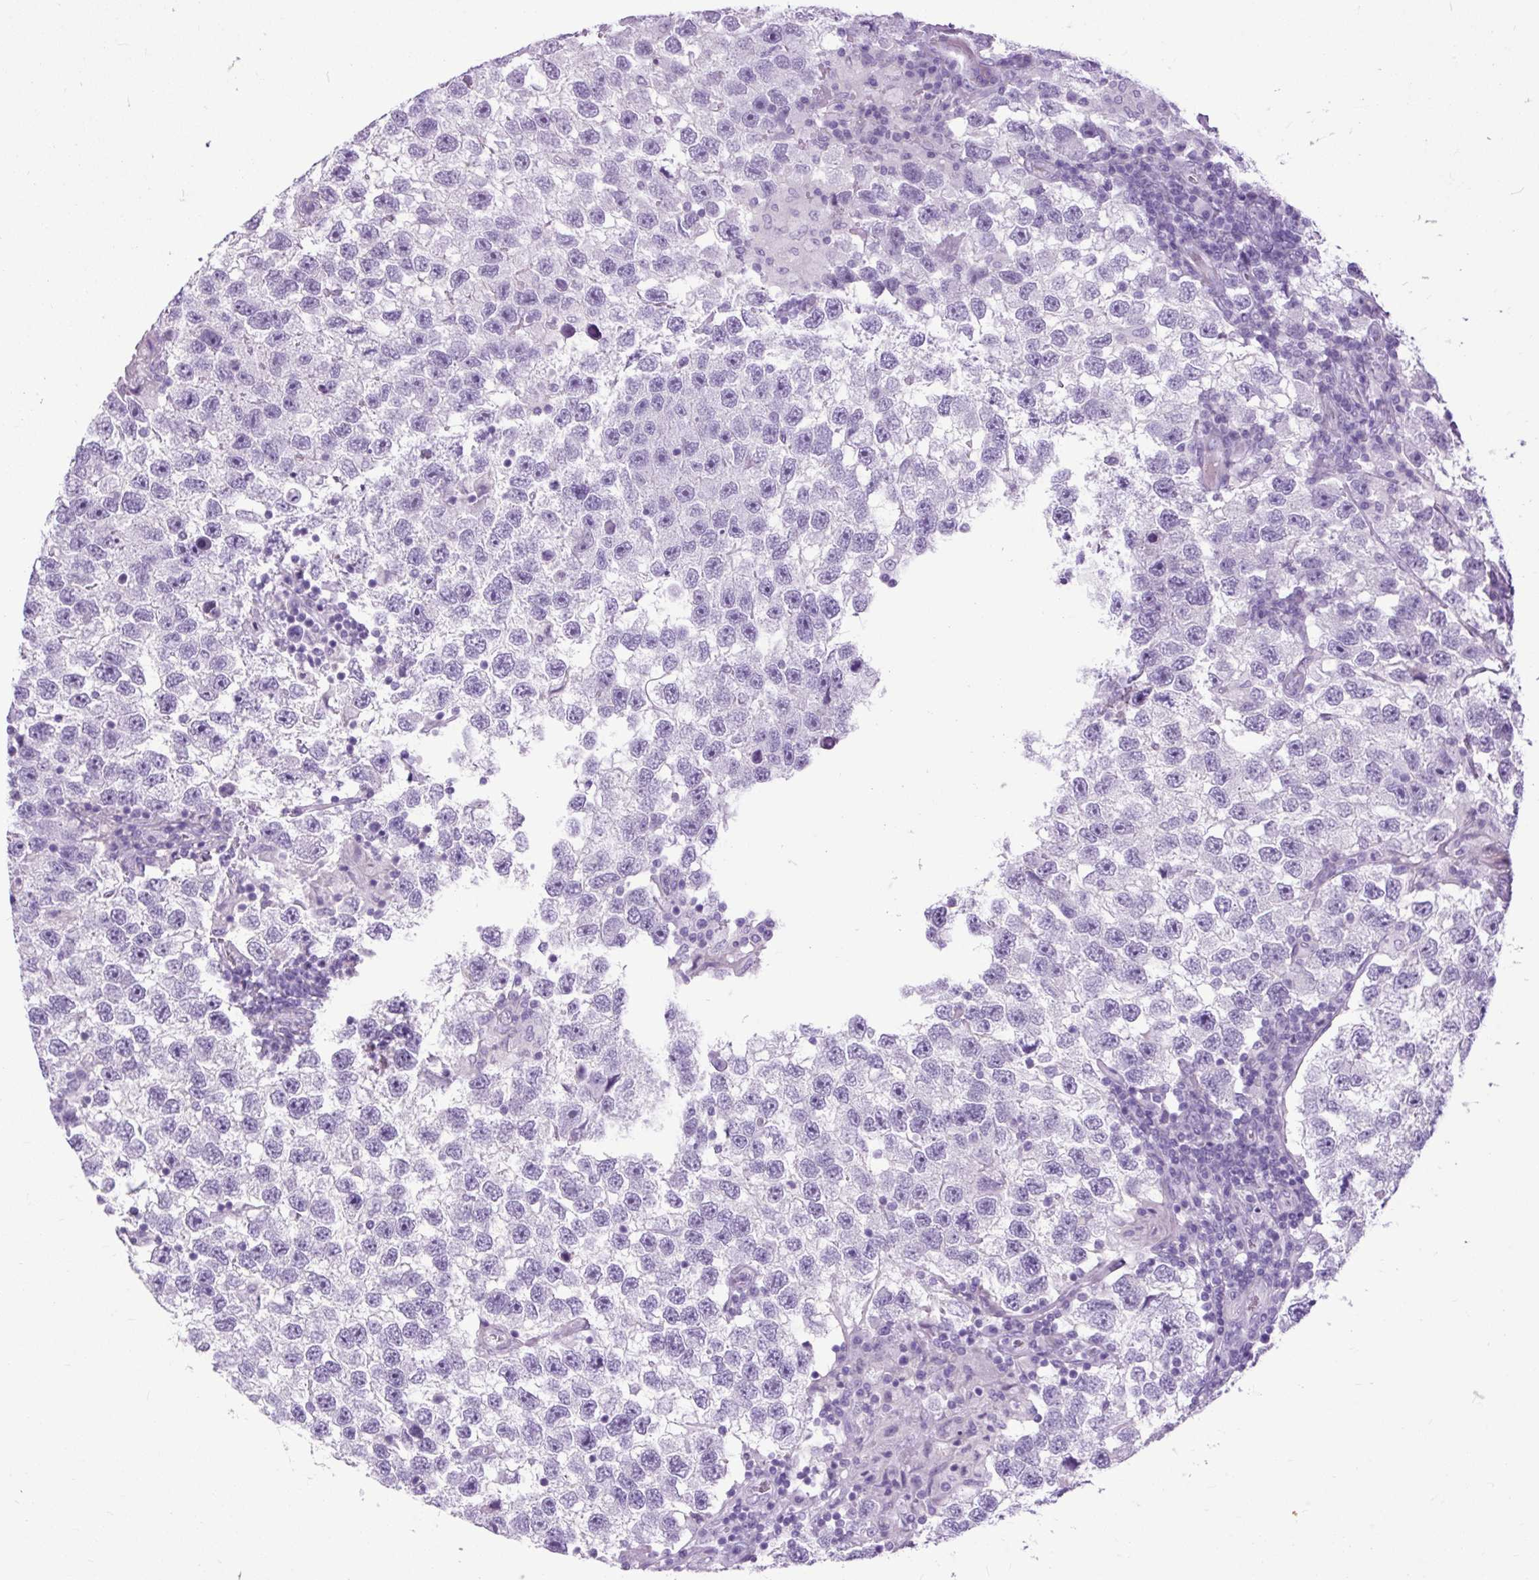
{"staining": {"intensity": "negative", "quantity": "none", "location": "none"}, "tissue": "testis cancer", "cell_type": "Tumor cells", "image_type": "cancer", "snomed": [{"axis": "morphology", "description": "Seminoma, NOS"}, {"axis": "topography", "description": "Testis"}], "caption": "The image reveals no significant staining in tumor cells of testis cancer. (DAB (3,3'-diaminobenzidine) IHC, high magnification).", "gene": "DPP6", "patient": {"sex": "male", "age": 26}}